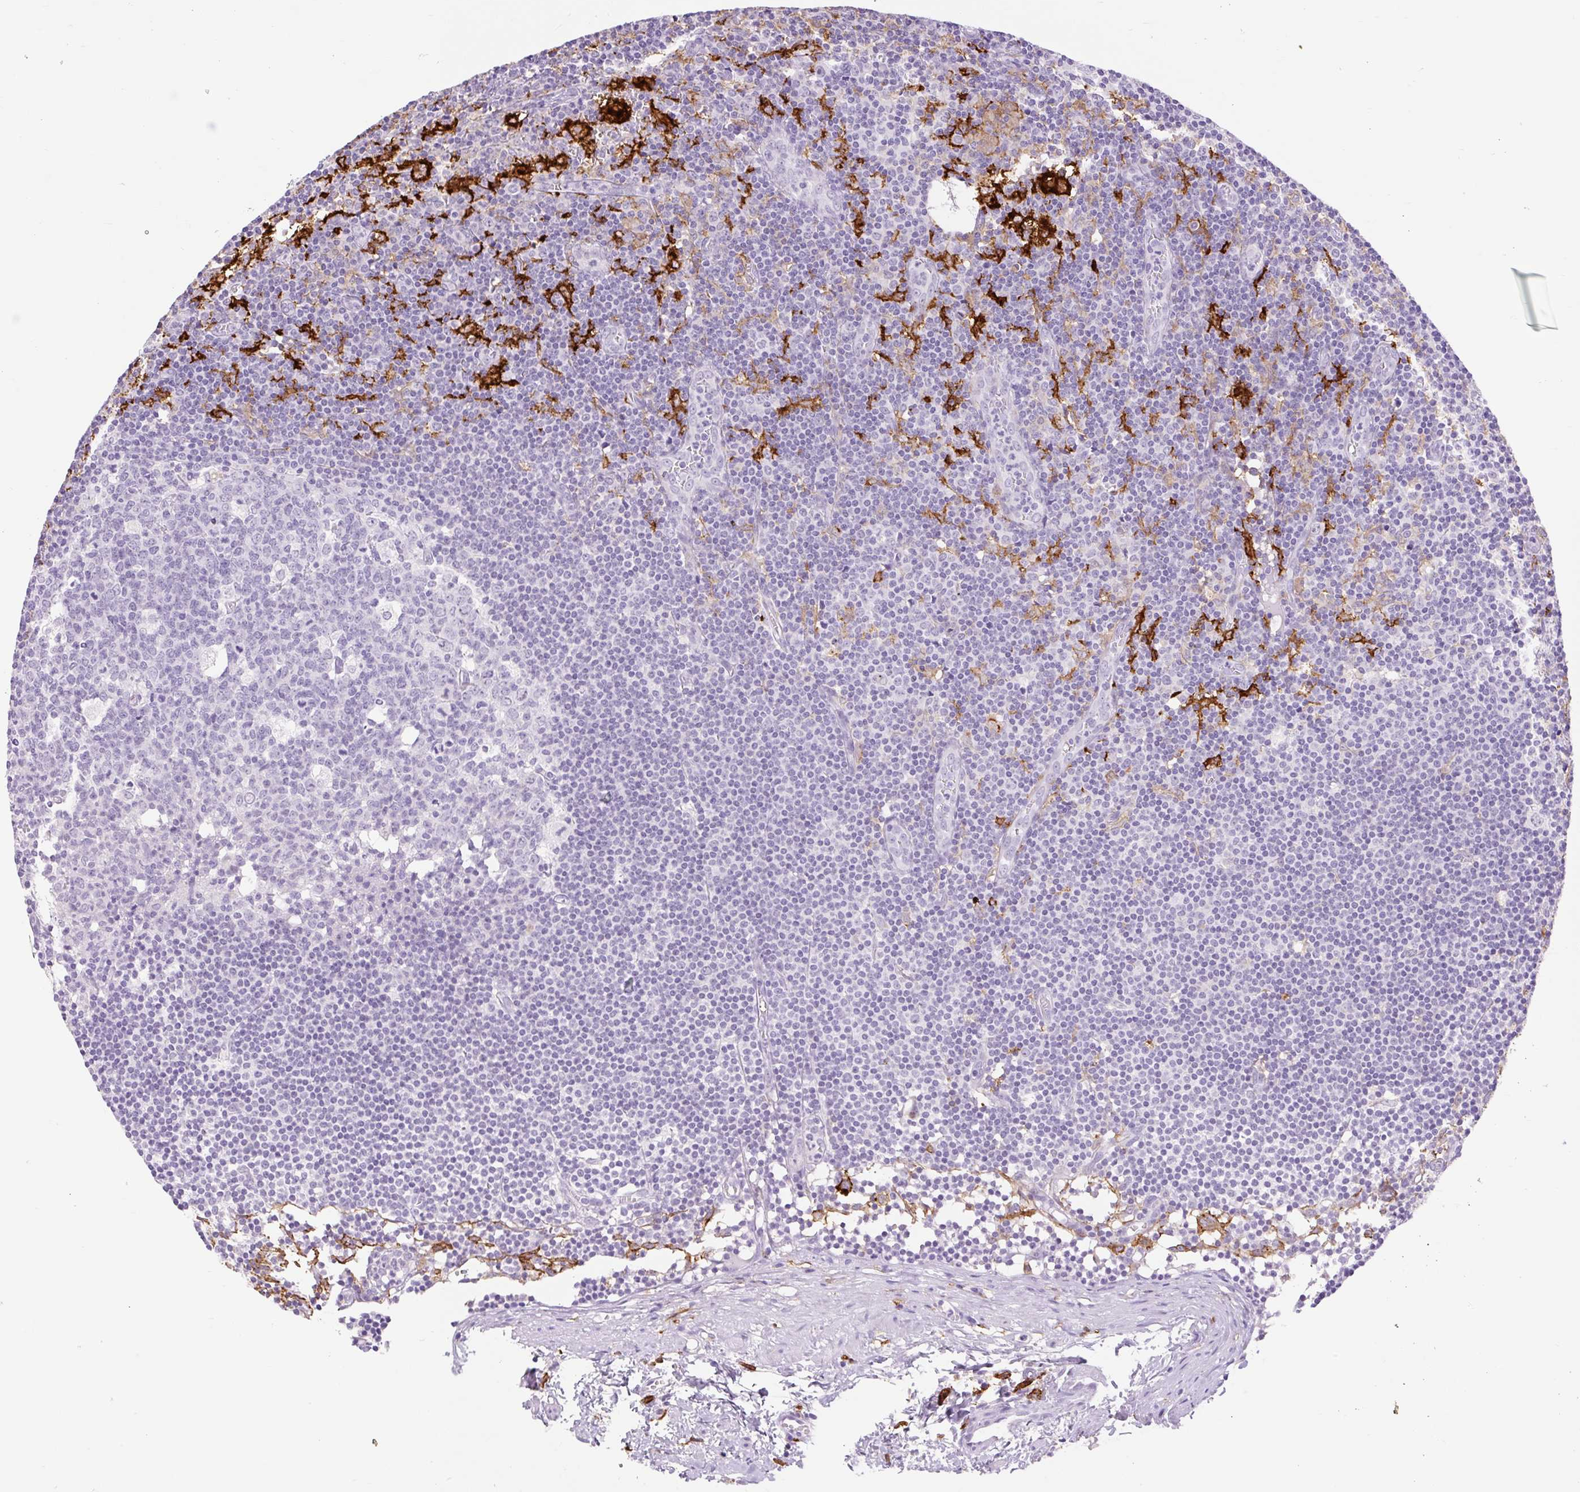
{"staining": {"intensity": "negative", "quantity": "none", "location": "none"}, "tissue": "lymph node", "cell_type": "Germinal center cells", "image_type": "normal", "snomed": [{"axis": "morphology", "description": "Normal tissue, NOS"}, {"axis": "topography", "description": "Lymph node"}], "caption": "Lymph node was stained to show a protein in brown. There is no significant positivity in germinal center cells. Nuclei are stained in blue.", "gene": "SIGLEC1", "patient": {"sex": "female", "age": 45}}